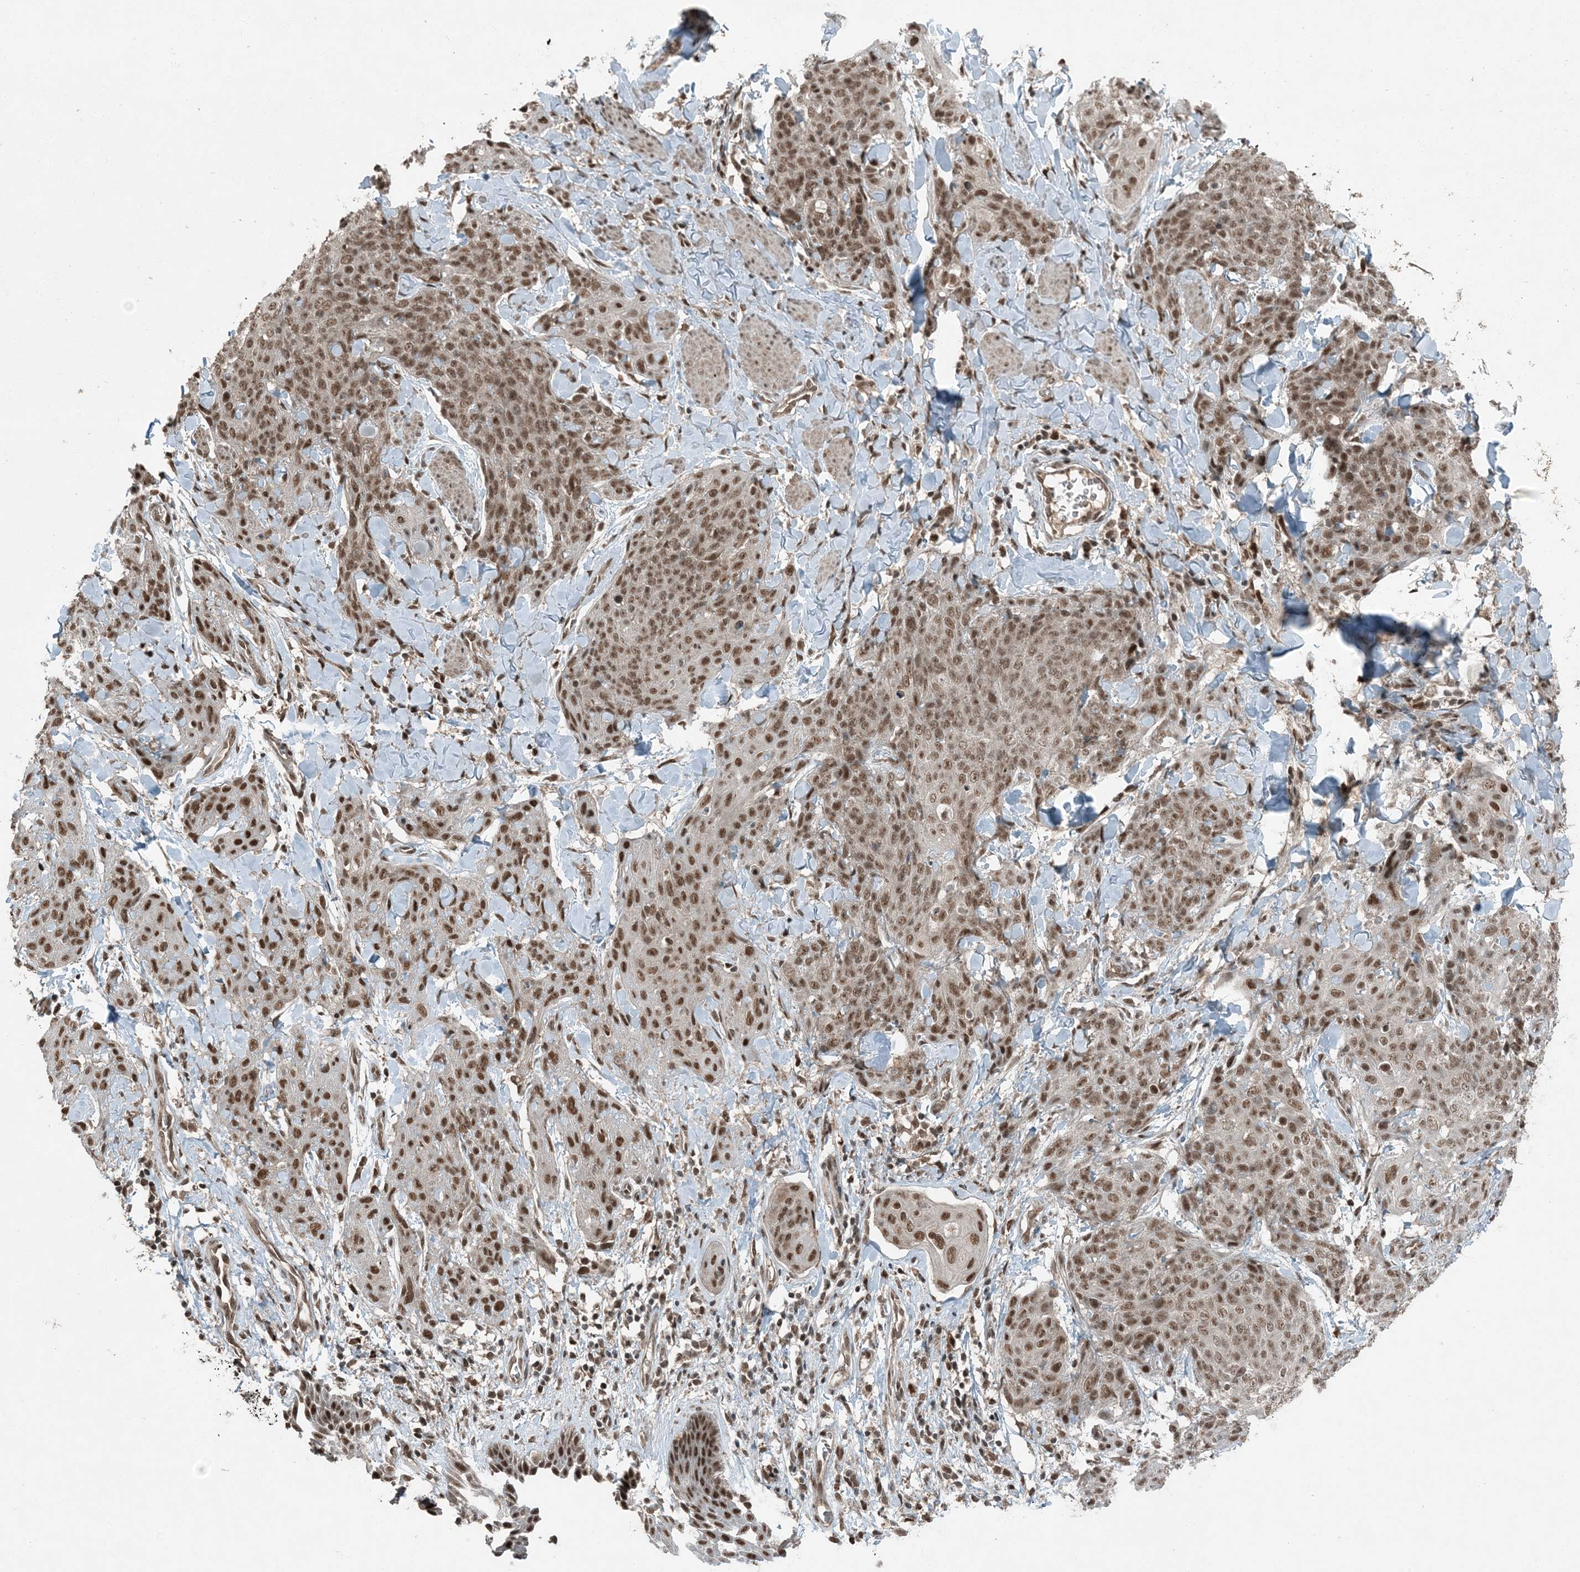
{"staining": {"intensity": "moderate", "quantity": ">75%", "location": "nuclear"}, "tissue": "skin cancer", "cell_type": "Tumor cells", "image_type": "cancer", "snomed": [{"axis": "morphology", "description": "Squamous cell carcinoma, NOS"}, {"axis": "topography", "description": "Skin"}, {"axis": "topography", "description": "Vulva"}], "caption": "Immunohistochemistry (IHC) image of neoplastic tissue: human squamous cell carcinoma (skin) stained using IHC demonstrates medium levels of moderate protein expression localized specifically in the nuclear of tumor cells, appearing as a nuclear brown color.", "gene": "TRAPPC12", "patient": {"sex": "female", "age": 85}}